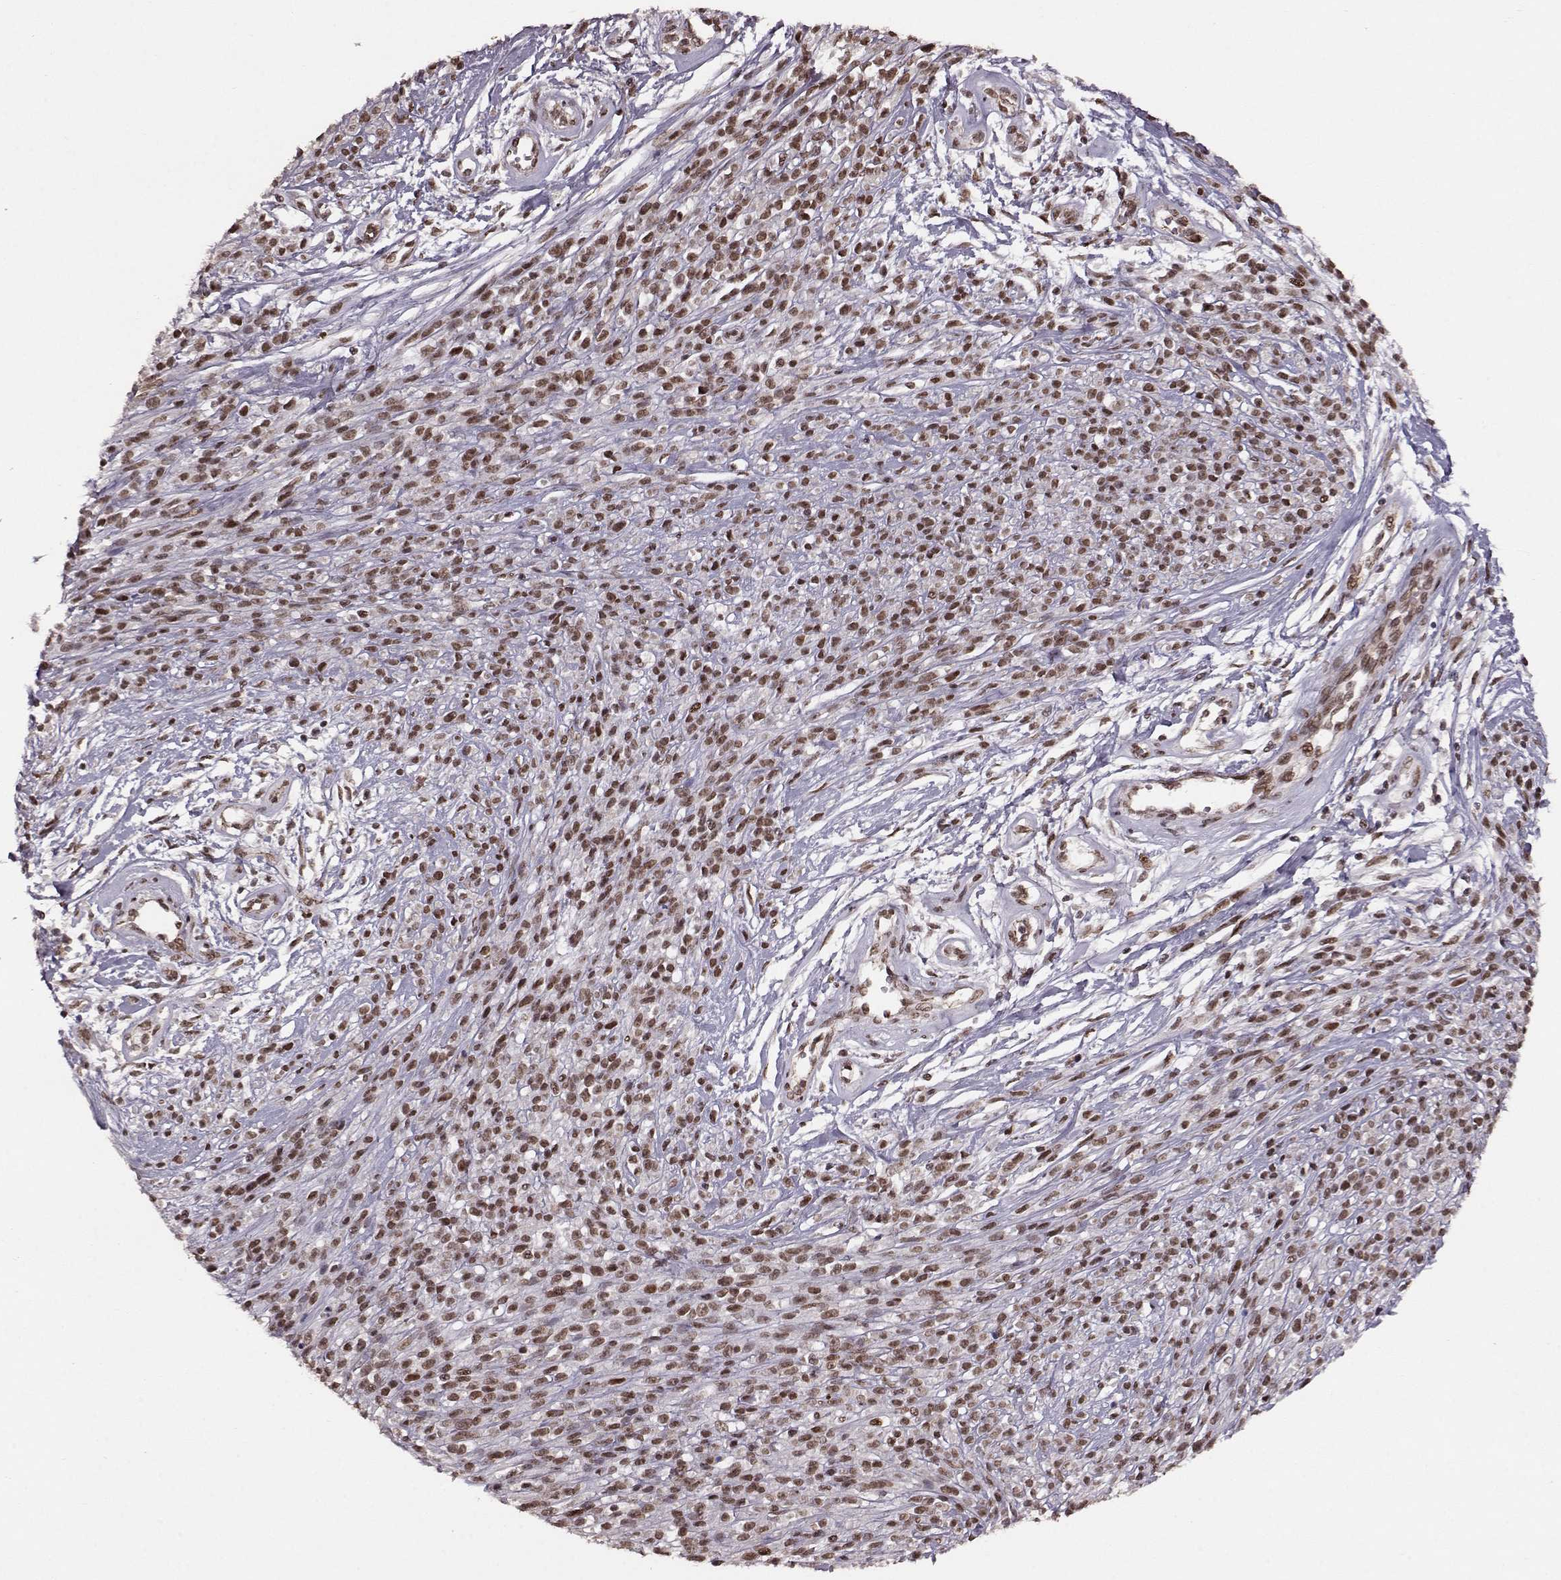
{"staining": {"intensity": "moderate", "quantity": ">75%", "location": "nuclear"}, "tissue": "melanoma", "cell_type": "Tumor cells", "image_type": "cancer", "snomed": [{"axis": "morphology", "description": "Malignant melanoma, NOS"}, {"axis": "topography", "description": "Skin"}, {"axis": "topography", "description": "Skin of trunk"}], "caption": "An immunohistochemistry photomicrograph of neoplastic tissue is shown. Protein staining in brown labels moderate nuclear positivity in melanoma within tumor cells. (IHC, brightfield microscopy, high magnification).", "gene": "RRAGD", "patient": {"sex": "male", "age": 74}}